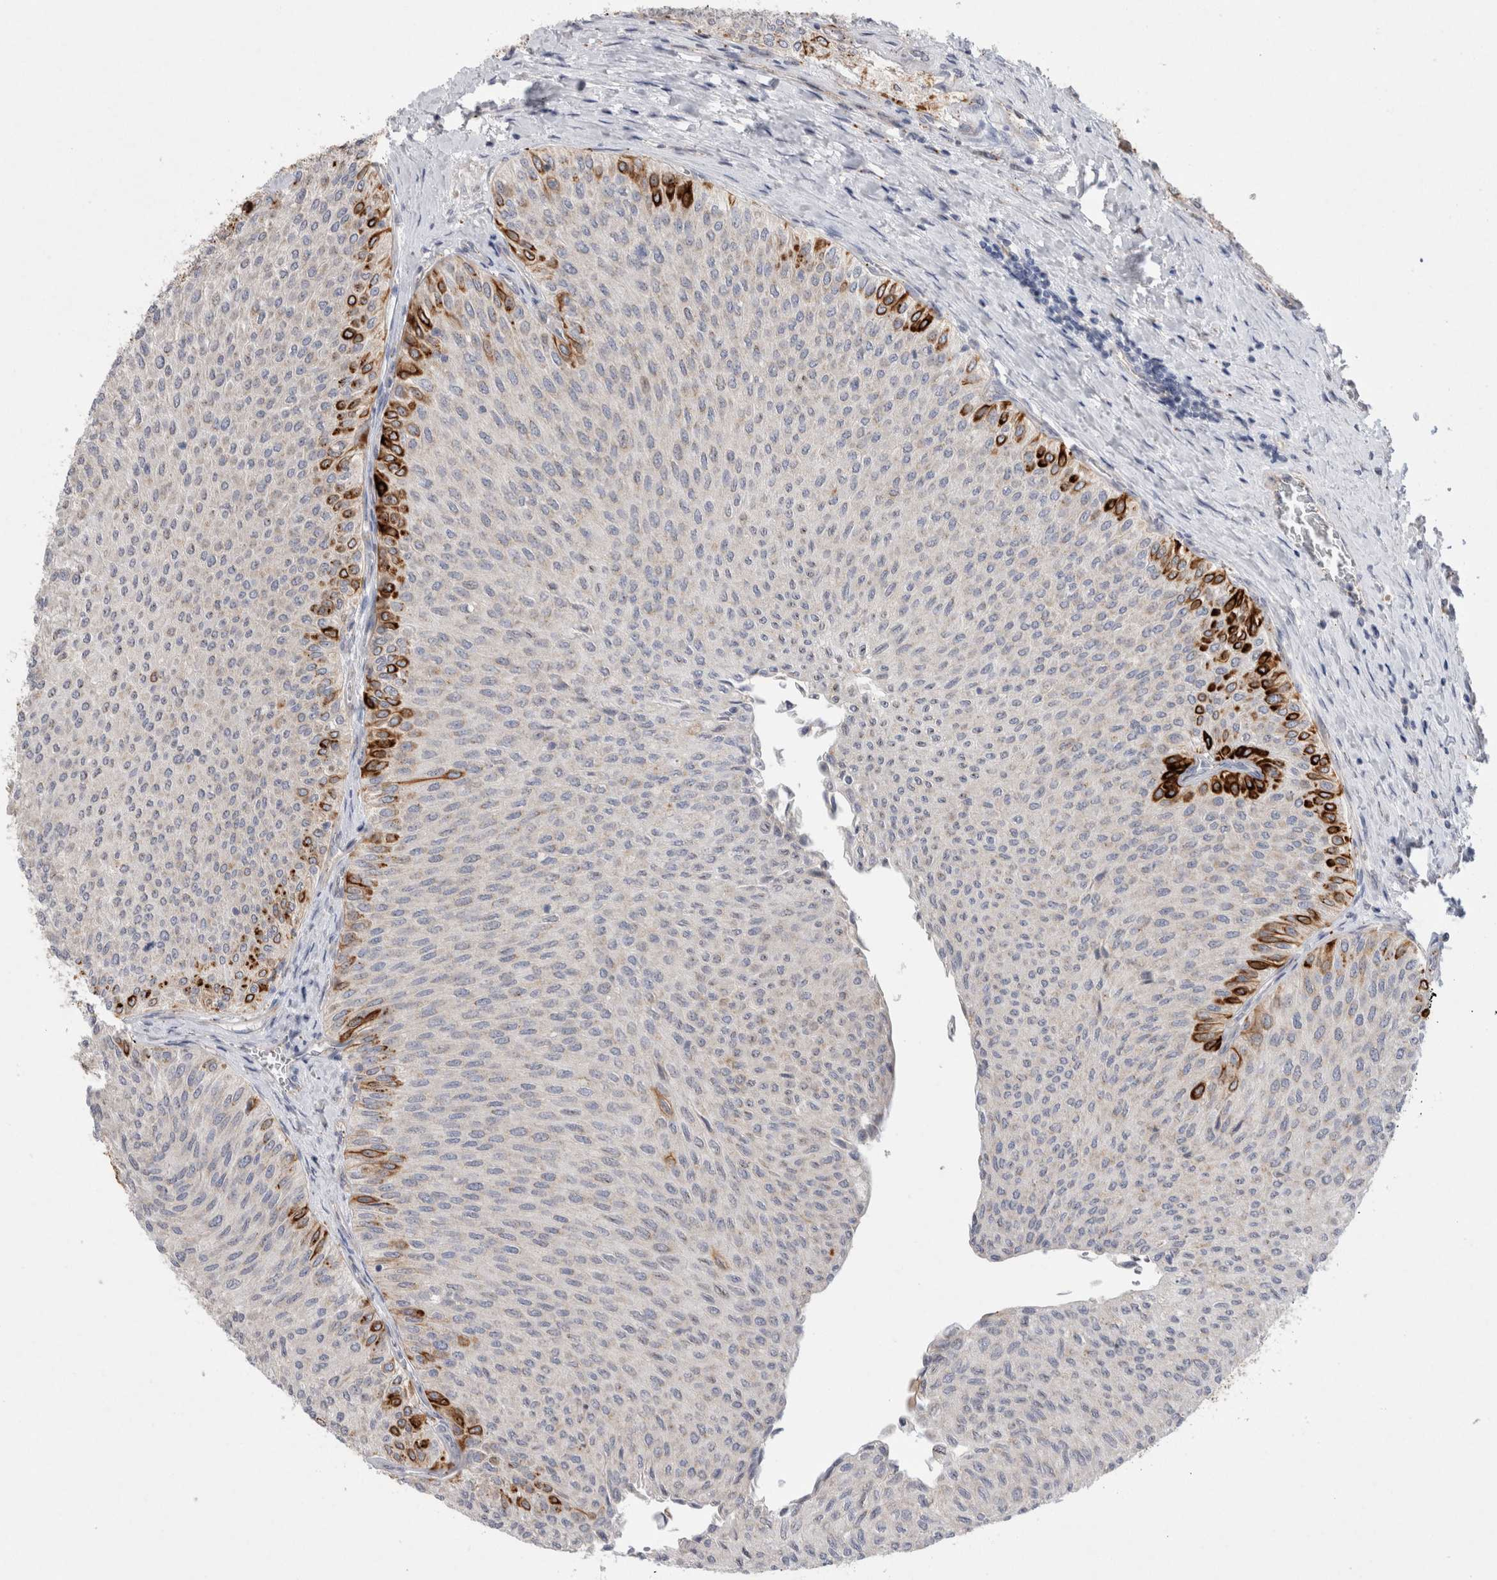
{"staining": {"intensity": "strong", "quantity": "<25%", "location": "cytoplasmic/membranous"}, "tissue": "urothelial cancer", "cell_type": "Tumor cells", "image_type": "cancer", "snomed": [{"axis": "morphology", "description": "Urothelial carcinoma, Low grade"}, {"axis": "topography", "description": "Urinary bladder"}], "caption": "Protein staining of urothelial cancer tissue reveals strong cytoplasmic/membranous staining in about <25% of tumor cells.", "gene": "GAA", "patient": {"sex": "male", "age": 78}}